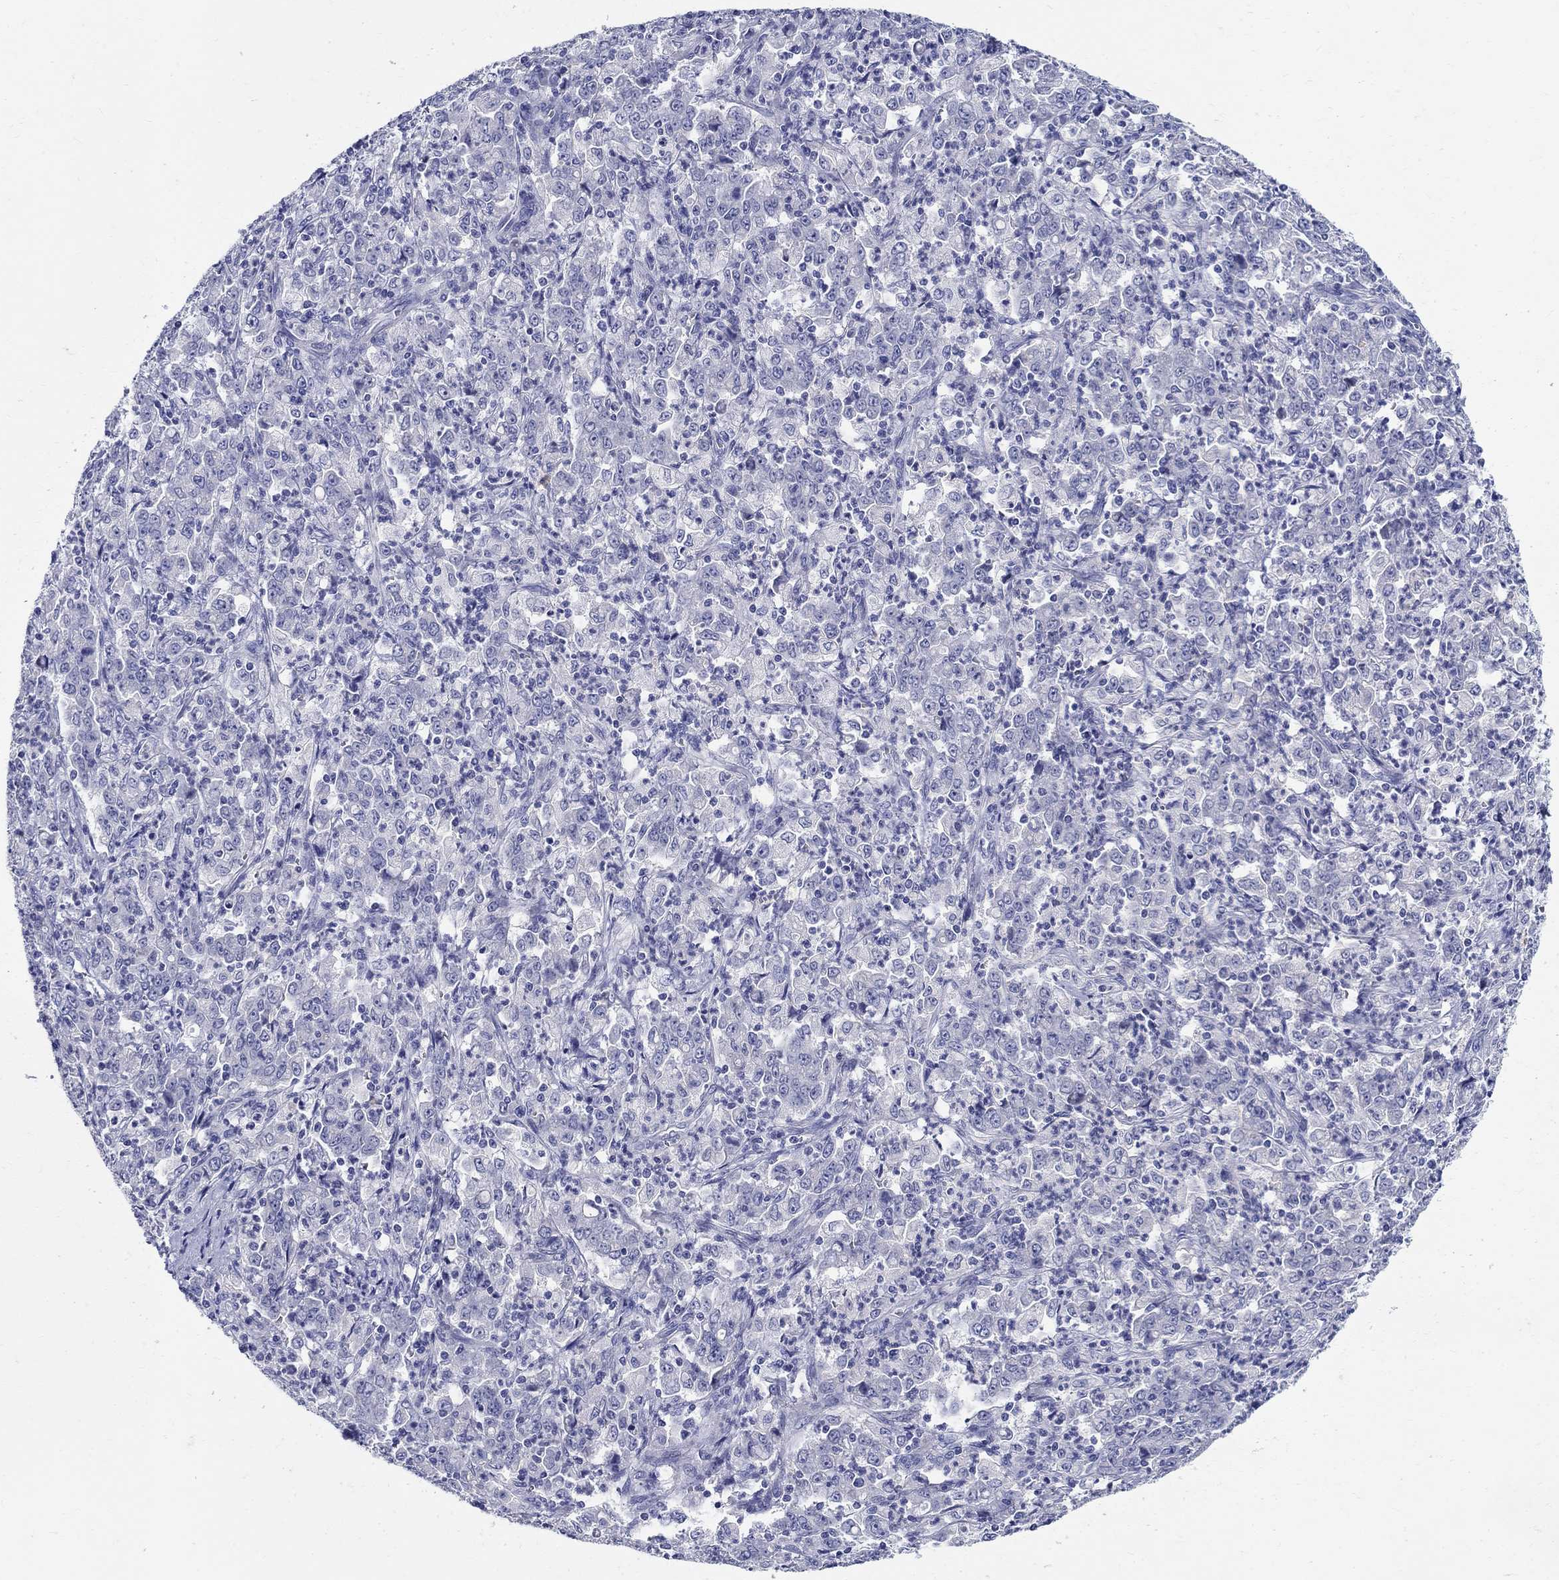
{"staining": {"intensity": "negative", "quantity": "none", "location": "none"}, "tissue": "stomach cancer", "cell_type": "Tumor cells", "image_type": "cancer", "snomed": [{"axis": "morphology", "description": "Adenocarcinoma, NOS"}, {"axis": "topography", "description": "Stomach, lower"}], "caption": "Immunohistochemistry image of human stomach cancer (adenocarcinoma) stained for a protein (brown), which shows no staining in tumor cells. Nuclei are stained in blue.", "gene": "CRYGD", "patient": {"sex": "female", "age": 71}}